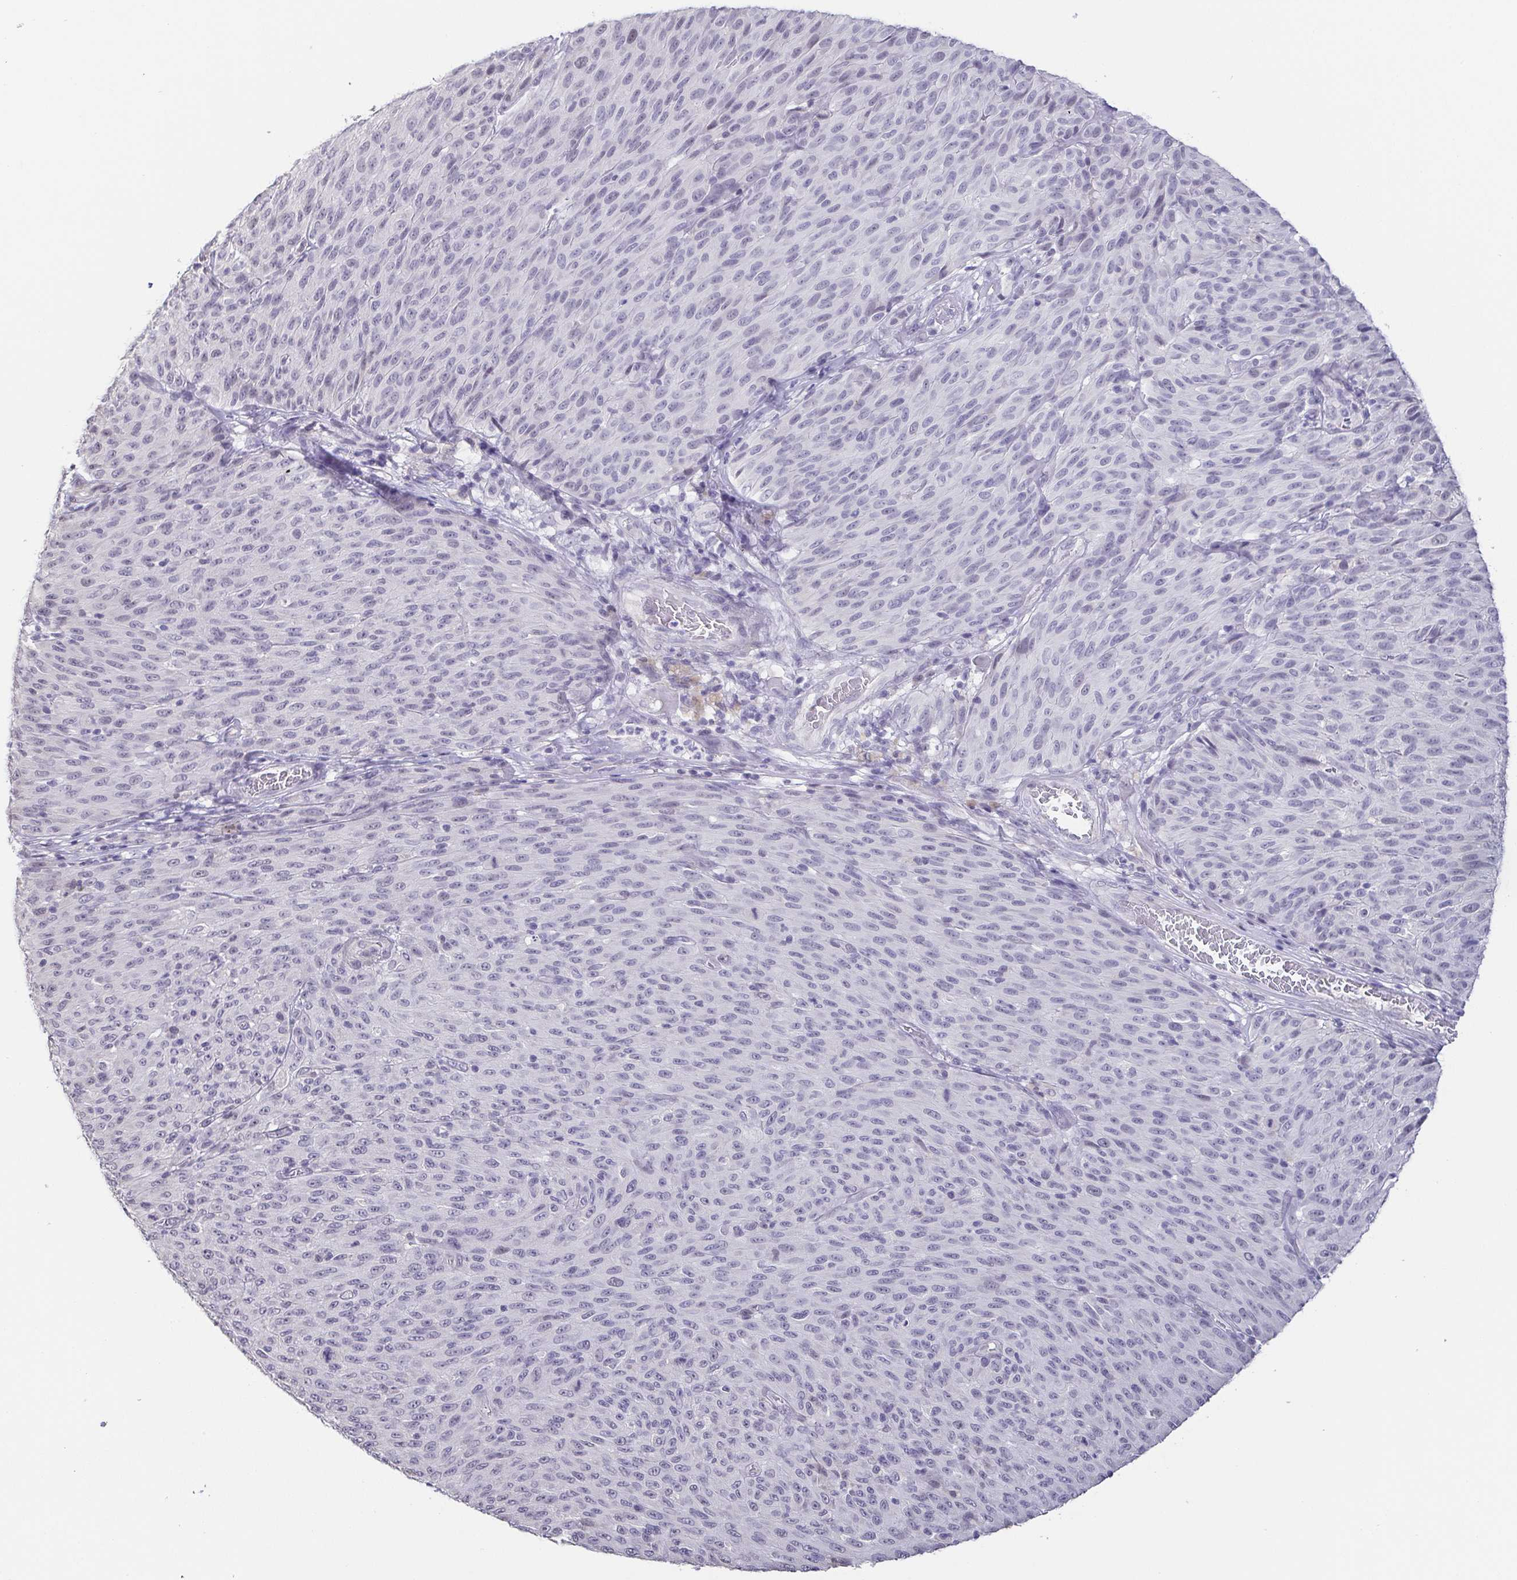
{"staining": {"intensity": "negative", "quantity": "none", "location": "none"}, "tissue": "melanoma", "cell_type": "Tumor cells", "image_type": "cancer", "snomed": [{"axis": "morphology", "description": "Malignant melanoma, NOS"}, {"axis": "topography", "description": "Skin"}], "caption": "Immunohistochemistry (IHC) histopathology image of malignant melanoma stained for a protein (brown), which displays no expression in tumor cells.", "gene": "NEFH", "patient": {"sex": "male", "age": 85}}